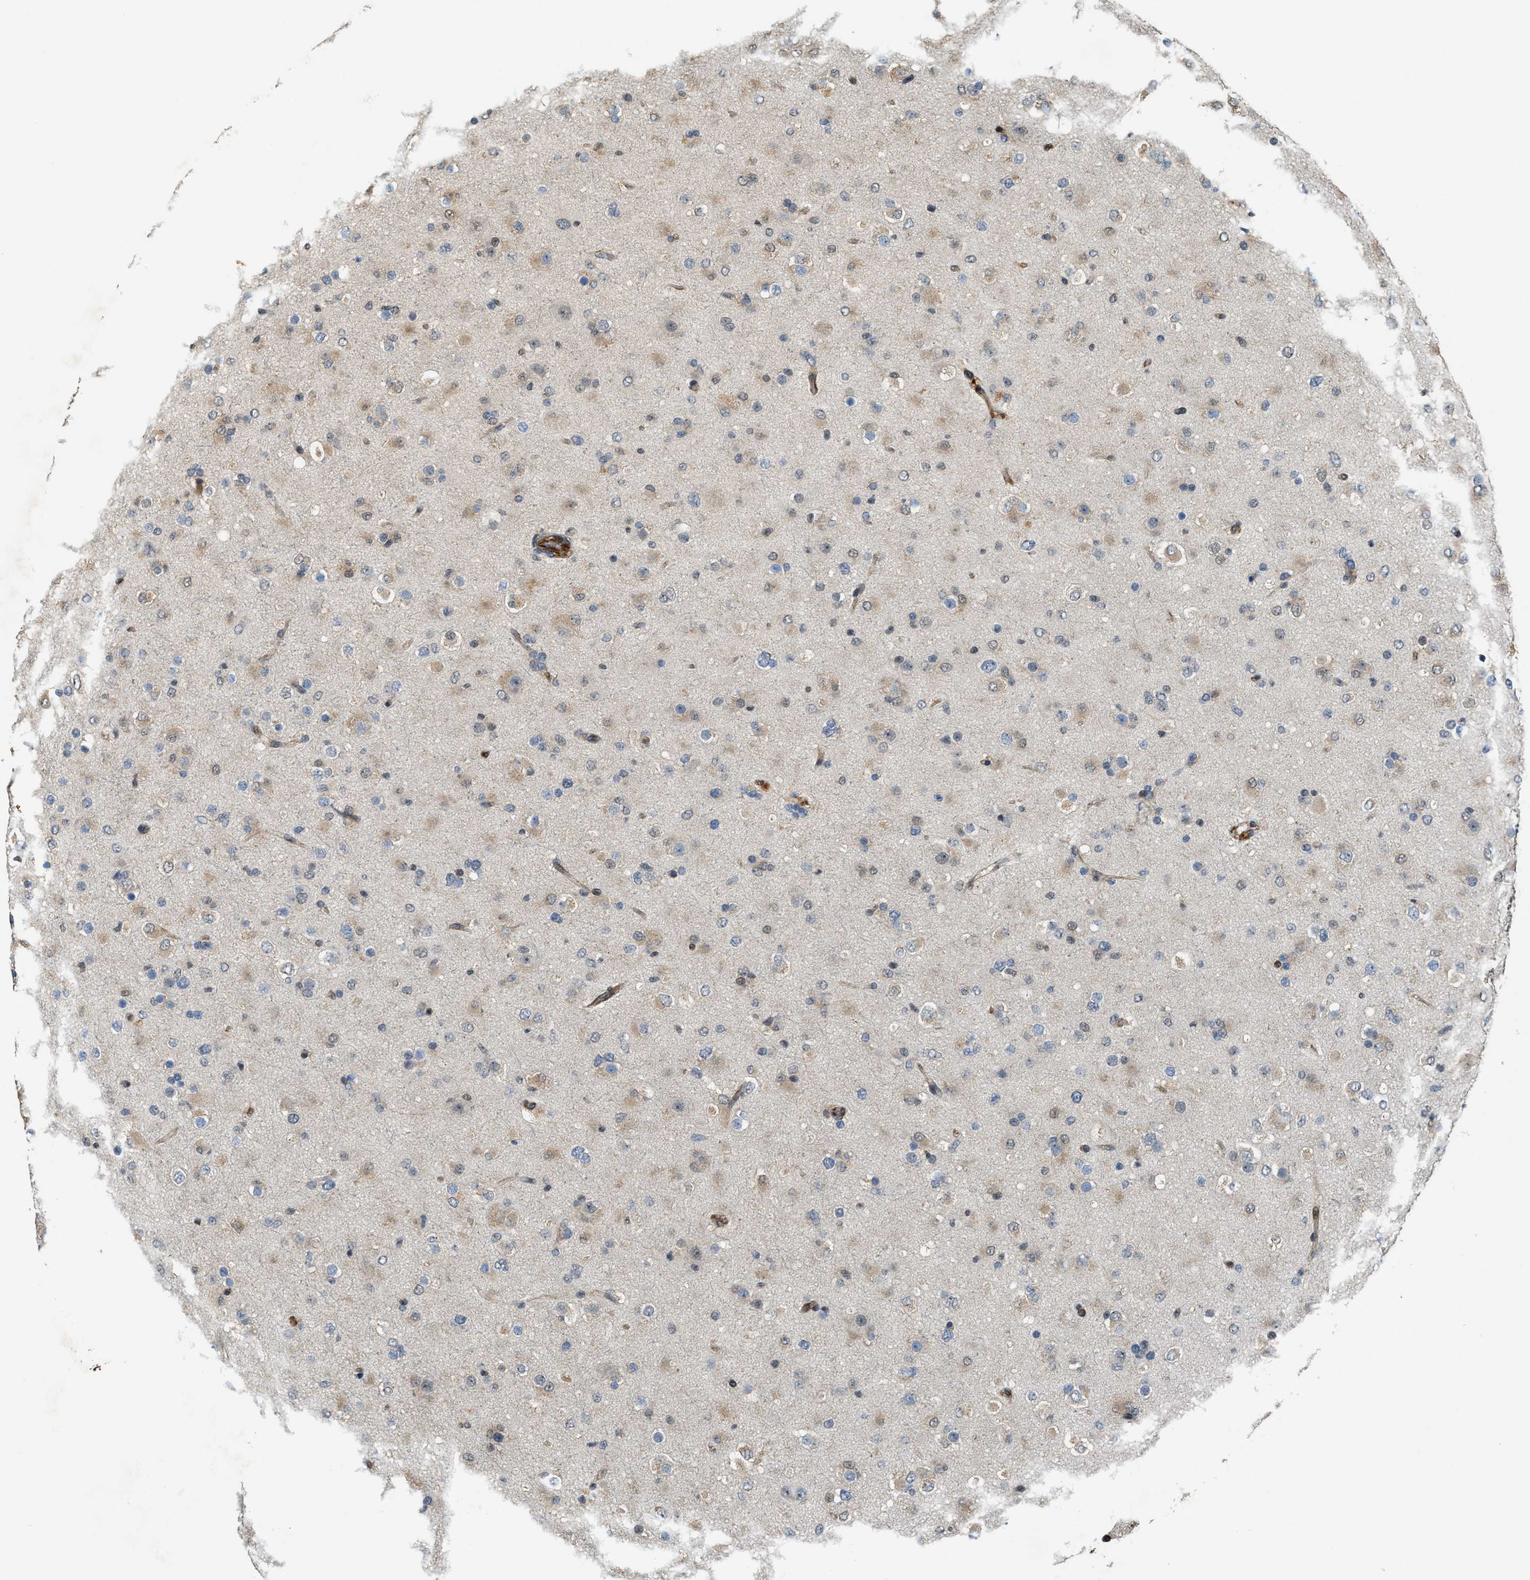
{"staining": {"intensity": "weak", "quantity": "<25%", "location": "cytoplasmic/membranous,nuclear"}, "tissue": "glioma", "cell_type": "Tumor cells", "image_type": "cancer", "snomed": [{"axis": "morphology", "description": "Glioma, malignant, Low grade"}, {"axis": "topography", "description": "Brain"}], "caption": "Immunohistochemical staining of glioma exhibits no significant expression in tumor cells.", "gene": "DPF2", "patient": {"sex": "male", "age": 65}}